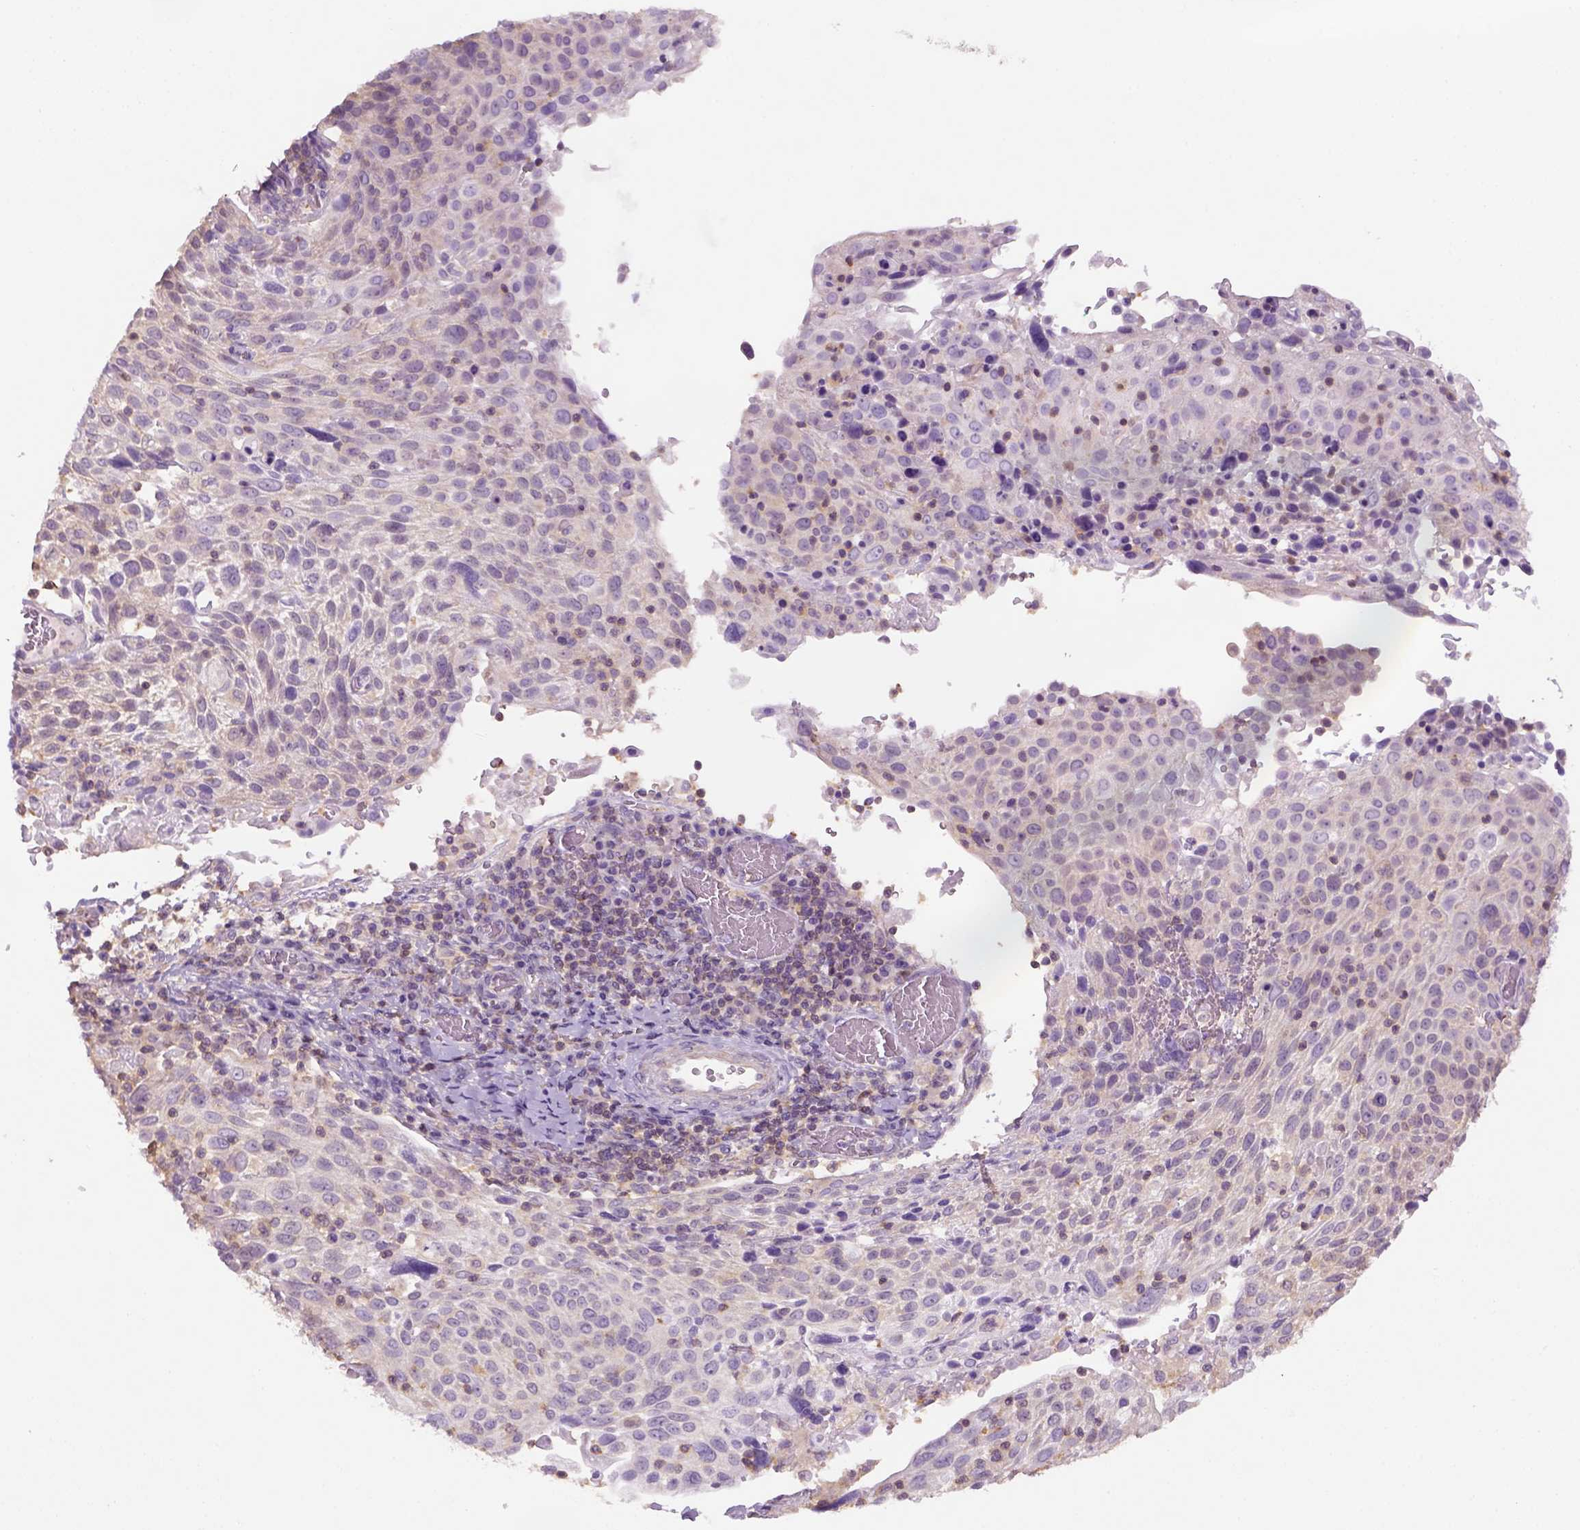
{"staining": {"intensity": "negative", "quantity": "none", "location": "none"}, "tissue": "cervical cancer", "cell_type": "Tumor cells", "image_type": "cancer", "snomed": [{"axis": "morphology", "description": "Squamous cell carcinoma, NOS"}, {"axis": "topography", "description": "Cervix"}], "caption": "Immunohistochemistry (IHC) image of cervical cancer (squamous cell carcinoma) stained for a protein (brown), which reveals no expression in tumor cells.", "gene": "EPHB1", "patient": {"sex": "female", "age": 61}}